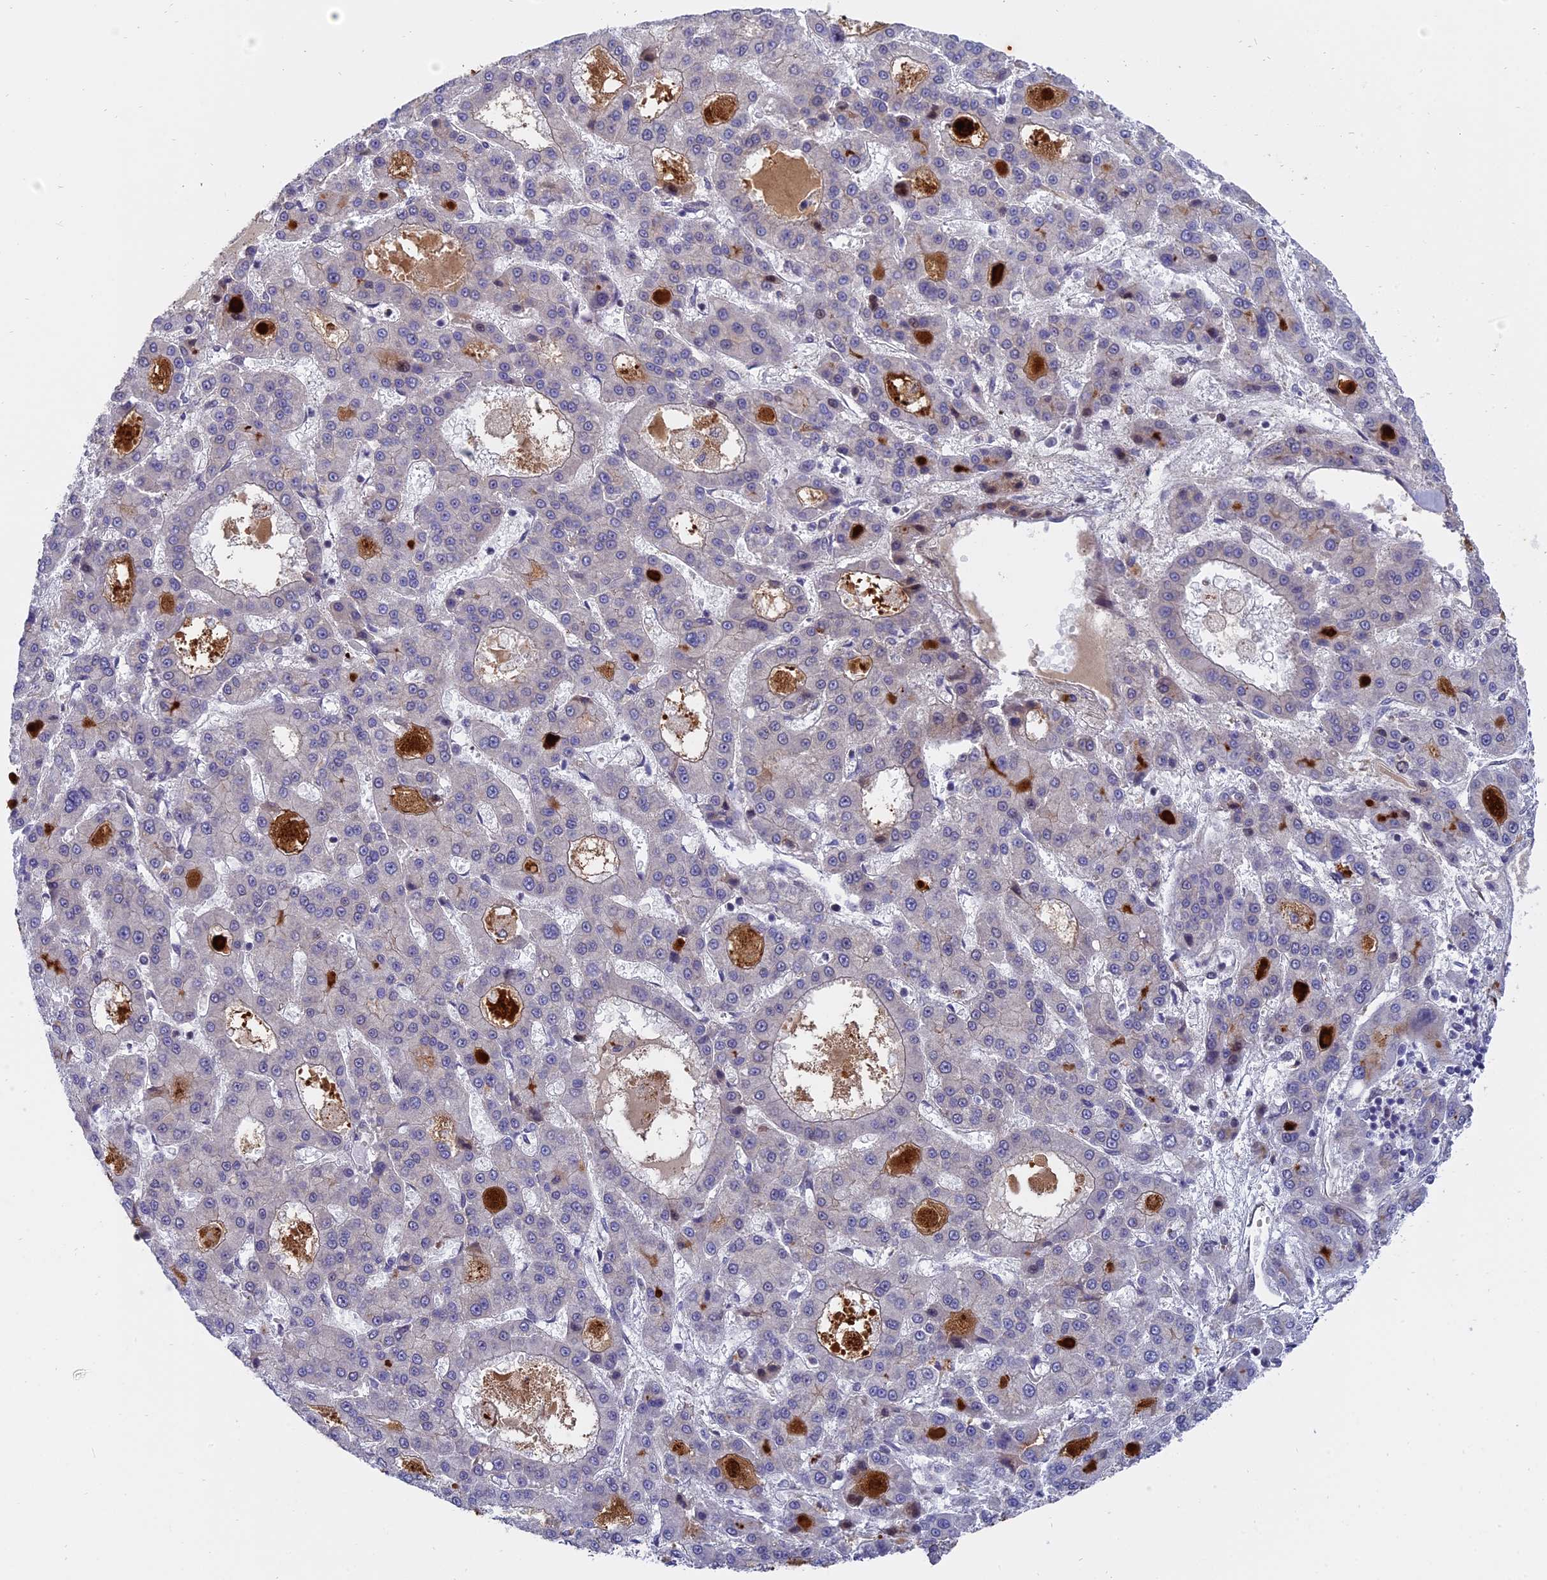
{"staining": {"intensity": "negative", "quantity": "none", "location": "none"}, "tissue": "liver cancer", "cell_type": "Tumor cells", "image_type": "cancer", "snomed": [{"axis": "morphology", "description": "Carcinoma, Hepatocellular, NOS"}, {"axis": "topography", "description": "Liver"}], "caption": "Liver cancer stained for a protein using immunohistochemistry (IHC) exhibits no staining tumor cells.", "gene": "PYGO1", "patient": {"sex": "male", "age": 70}}